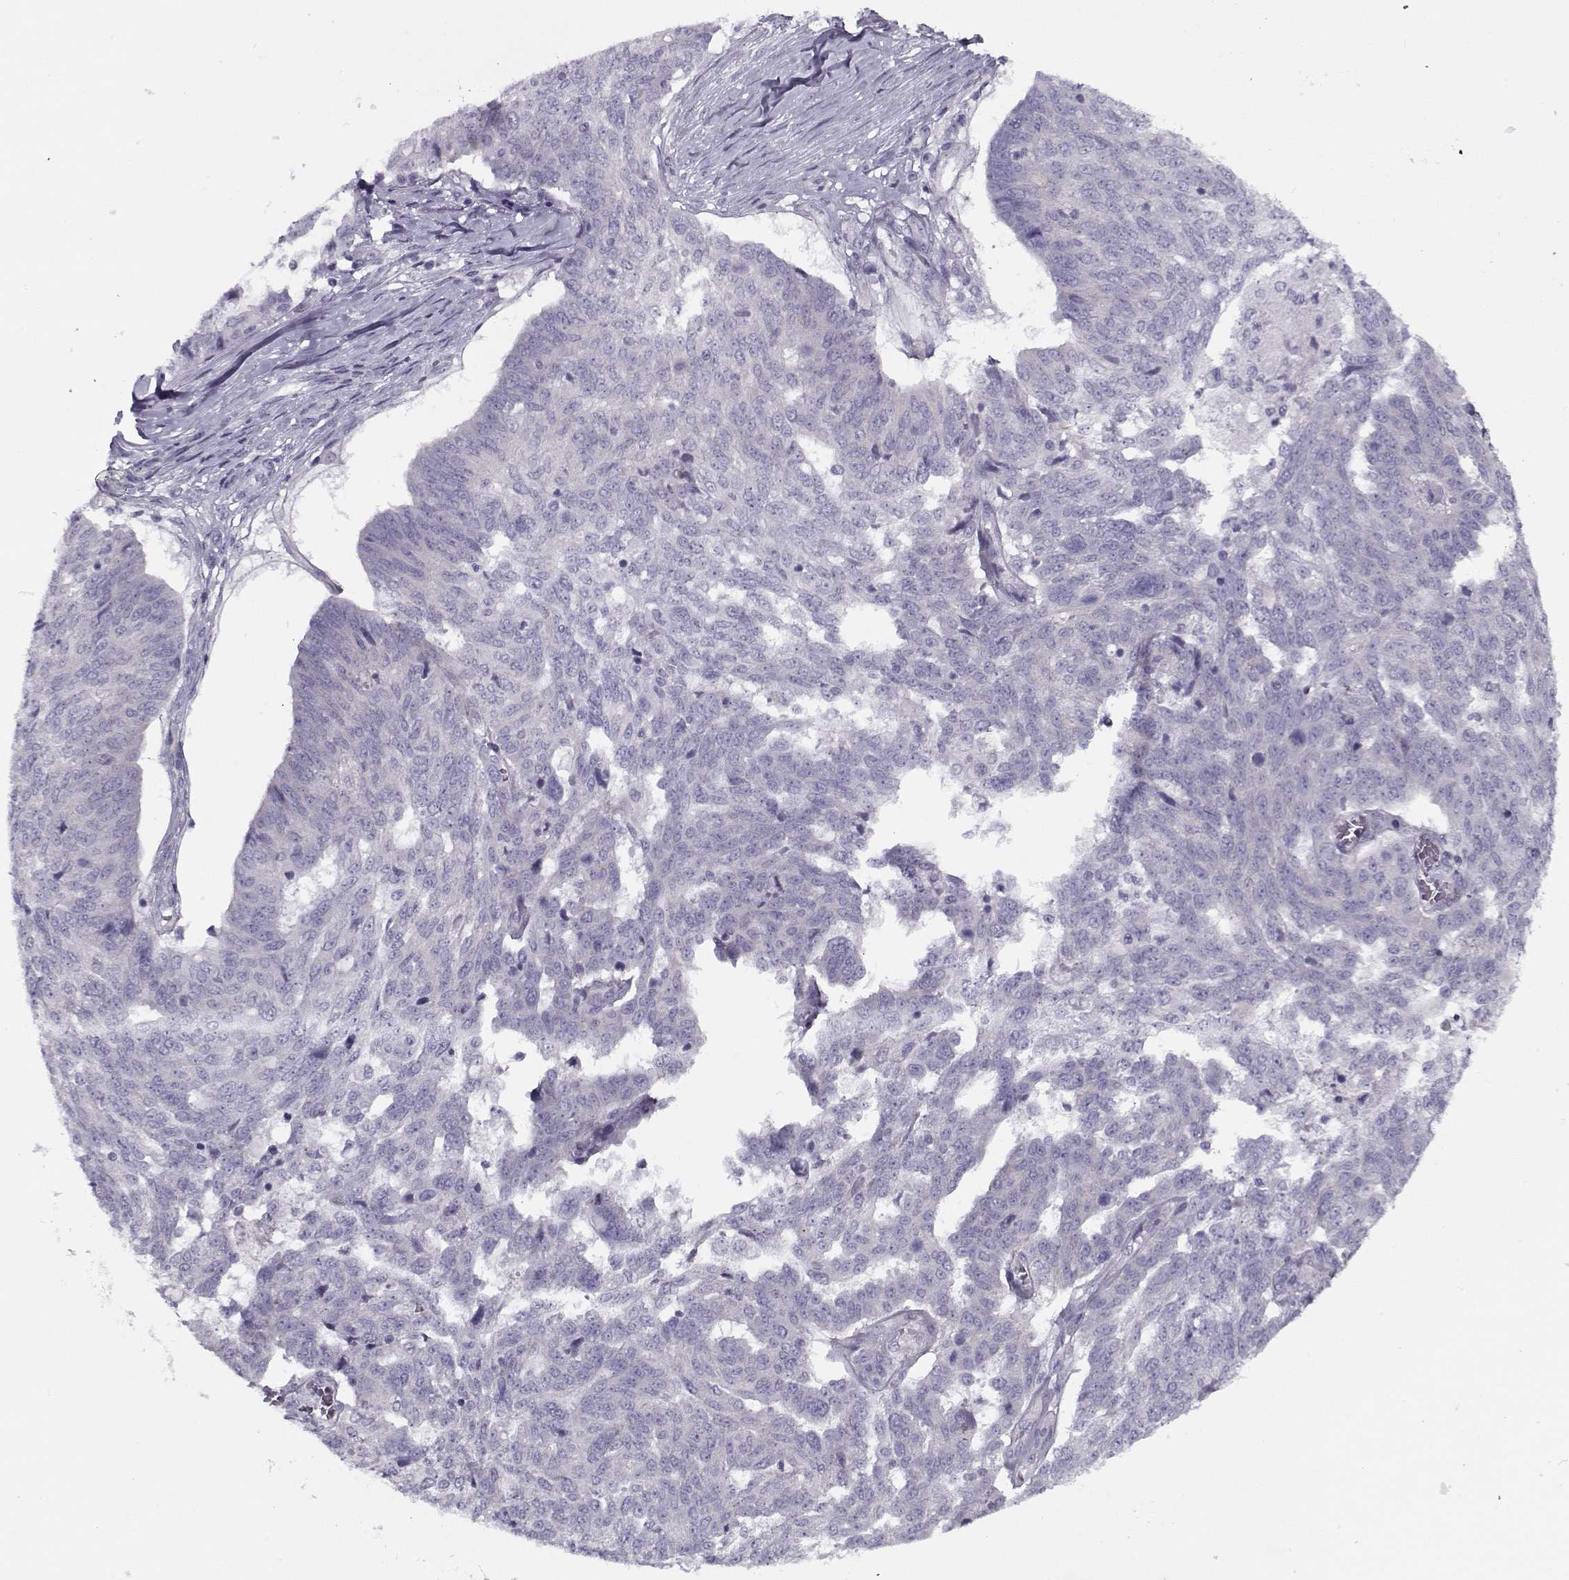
{"staining": {"intensity": "negative", "quantity": "none", "location": "none"}, "tissue": "ovarian cancer", "cell_type": "Tumor cells", "image_type": "cancer", "snomed": [{"axis": "morphology", "description": "Cystadenocarcinoma, serous, NOS"}, {"axis": "topography", "description": "Ovary"}], "caption": "A photomicrograph of serous cystadenocarcinoma (ovarian) stained for a protein displays no brown staining in tumor cells.", "gene": "PP2D1", "patient": {"sex": "female", "age": 67}}